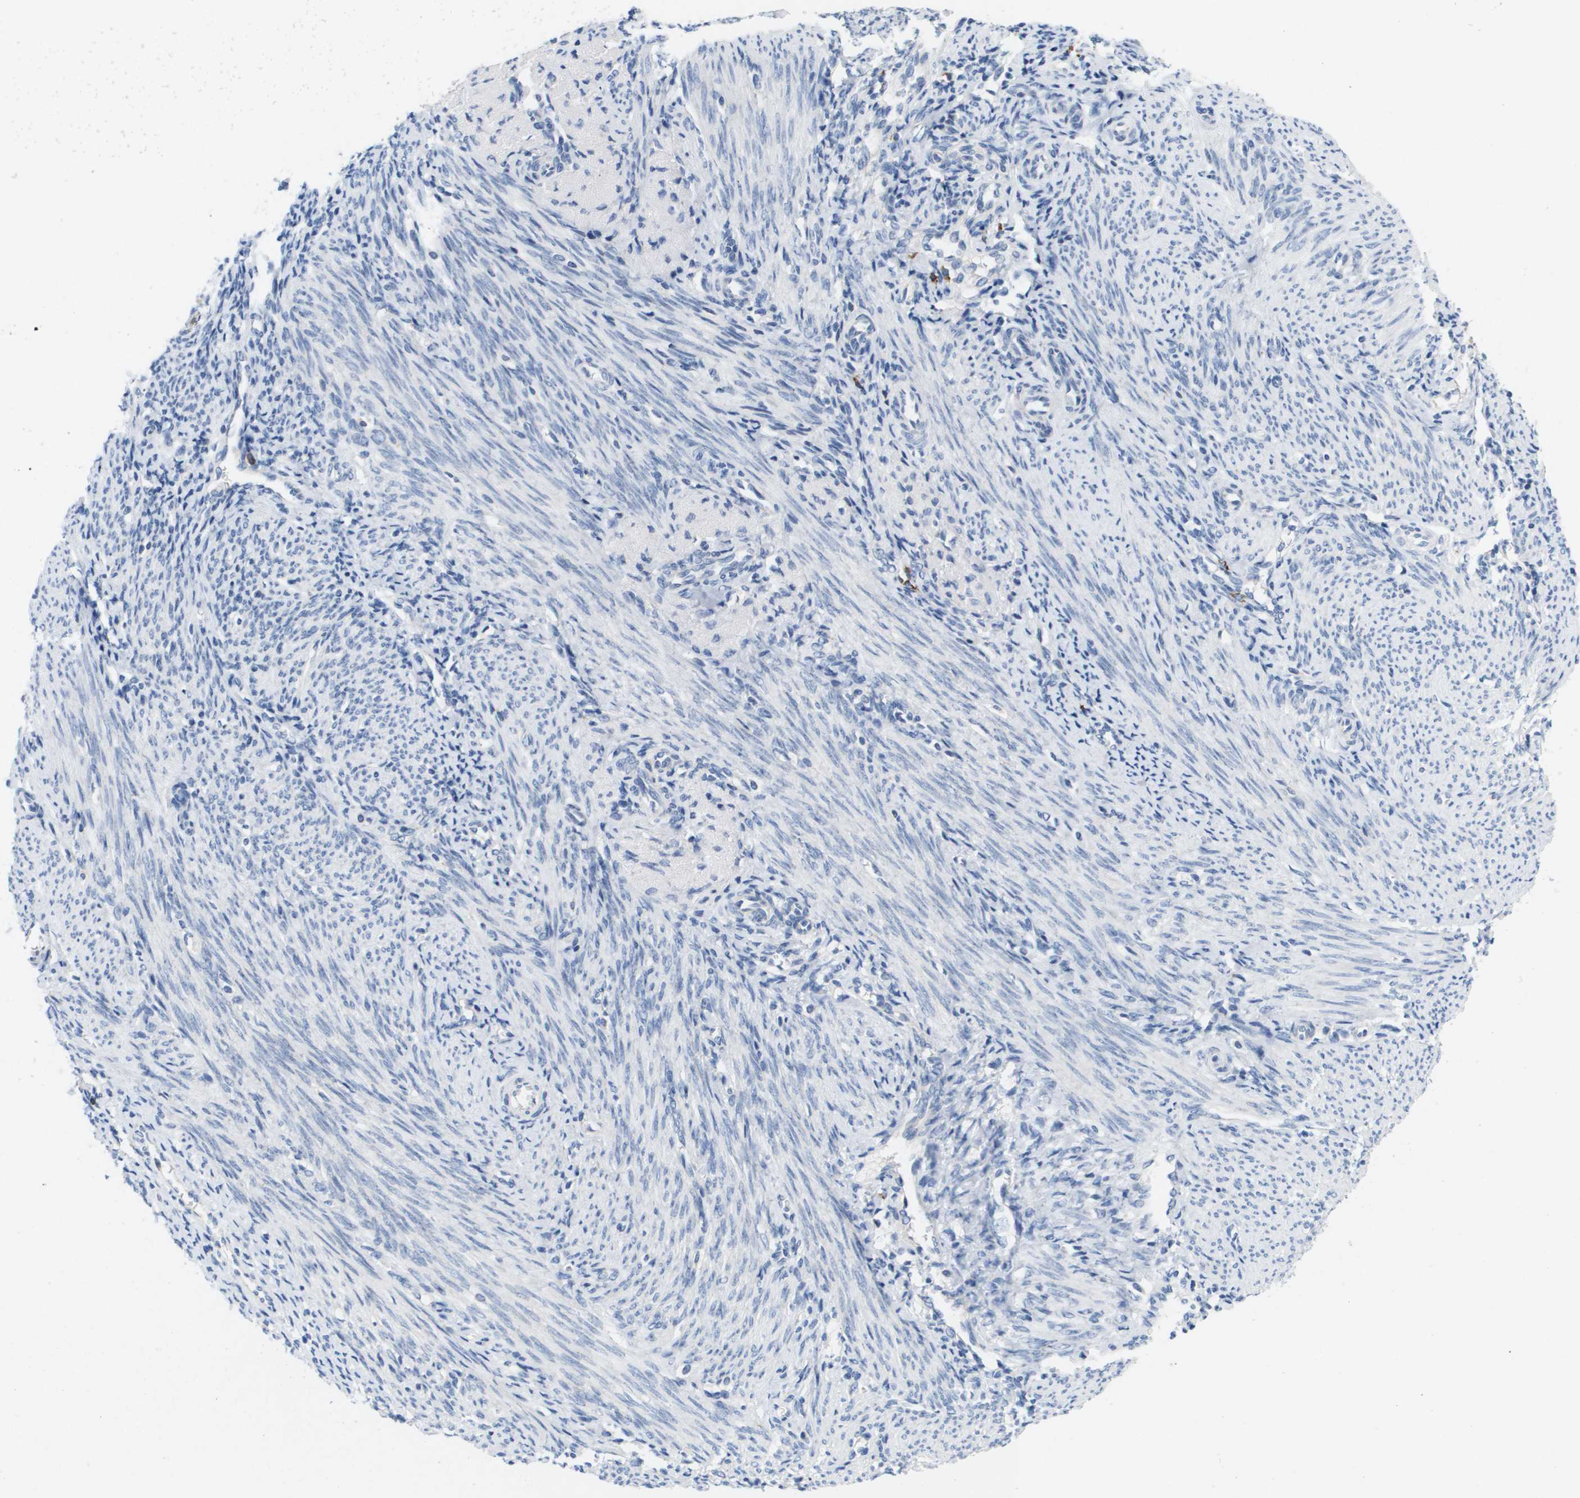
{"staining": {"intensity": "negative", "quantity": "none", "location": "none"}, "tissue": "endometrium", "cell_type": "Cells in endometrial stroma", "image_type": "normal", "snomed": [{"axis": "morphology", "description": "Normal tissue, NOS"}, {"axis": "topography", "description": "Uterus"}, {"axis": "topography", "description": "Endometrium"}], "caption": "Cells in endometrial stroma show no significant positivity in normal endometrium. The staining was performed using DAB to visualize the protein expression in brown, while the nuclei were stained in blue with hematoxylin (Magnification: 20x).", "gene": "CD3G", "patient": {"sex": "female", "age": 33}}